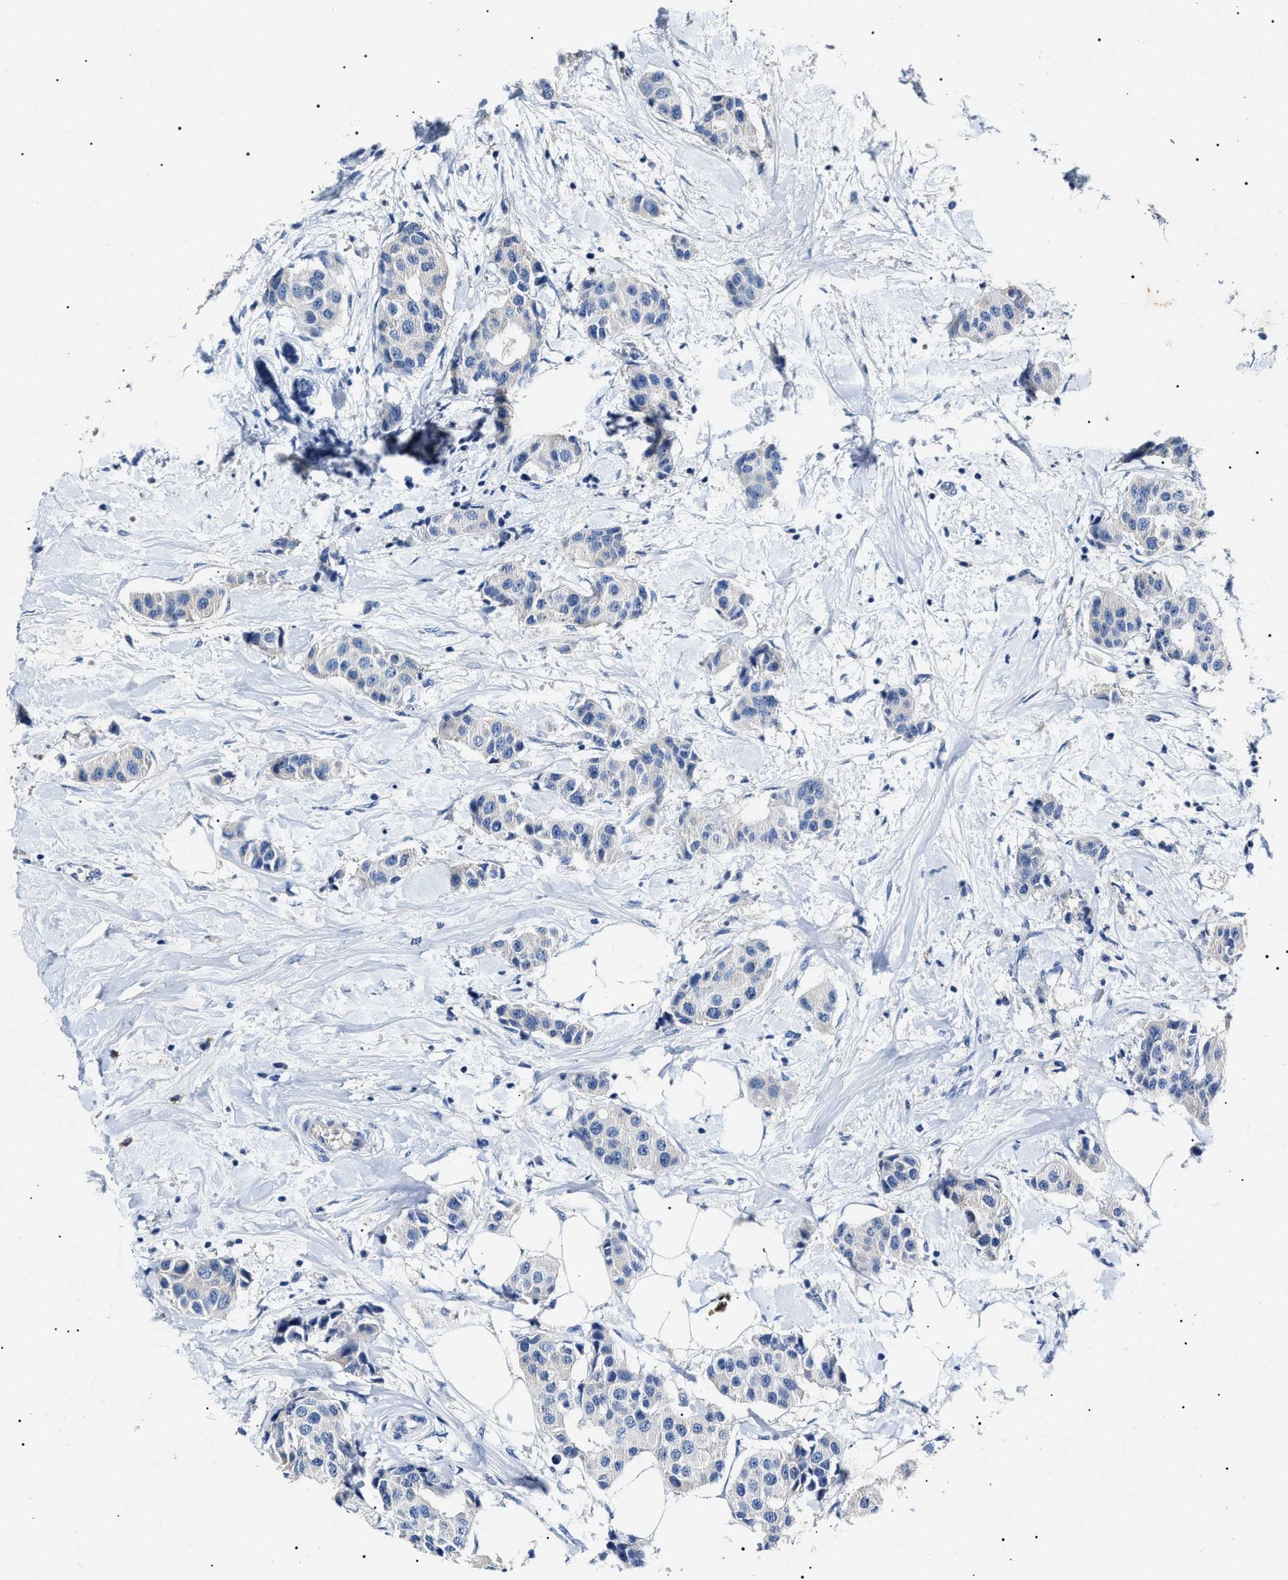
{"staining": {"intensity": "negative", "quantity": "none", "location": "none"}, "tissue": "breast cancer", "cell_type": "Tumor cells", "image_type": "cancer", "snomed": [{"axis": "morphology", "description": "Normal tissue, NOS"}, {"axis": "morphology", "description": "Duct carcinoma"}, {"axis": "topography", "description": "Breast"}], "caption": "This histopathology image is of breast infiltrating ductal carcinoma stained with immunohistochemistry to label a protein in brown with the nuclei are counter-stained blue. There is no staining in tumor cells.", "gene": "LRRC8E", "patient": {"sex": "female", "age": 39}}